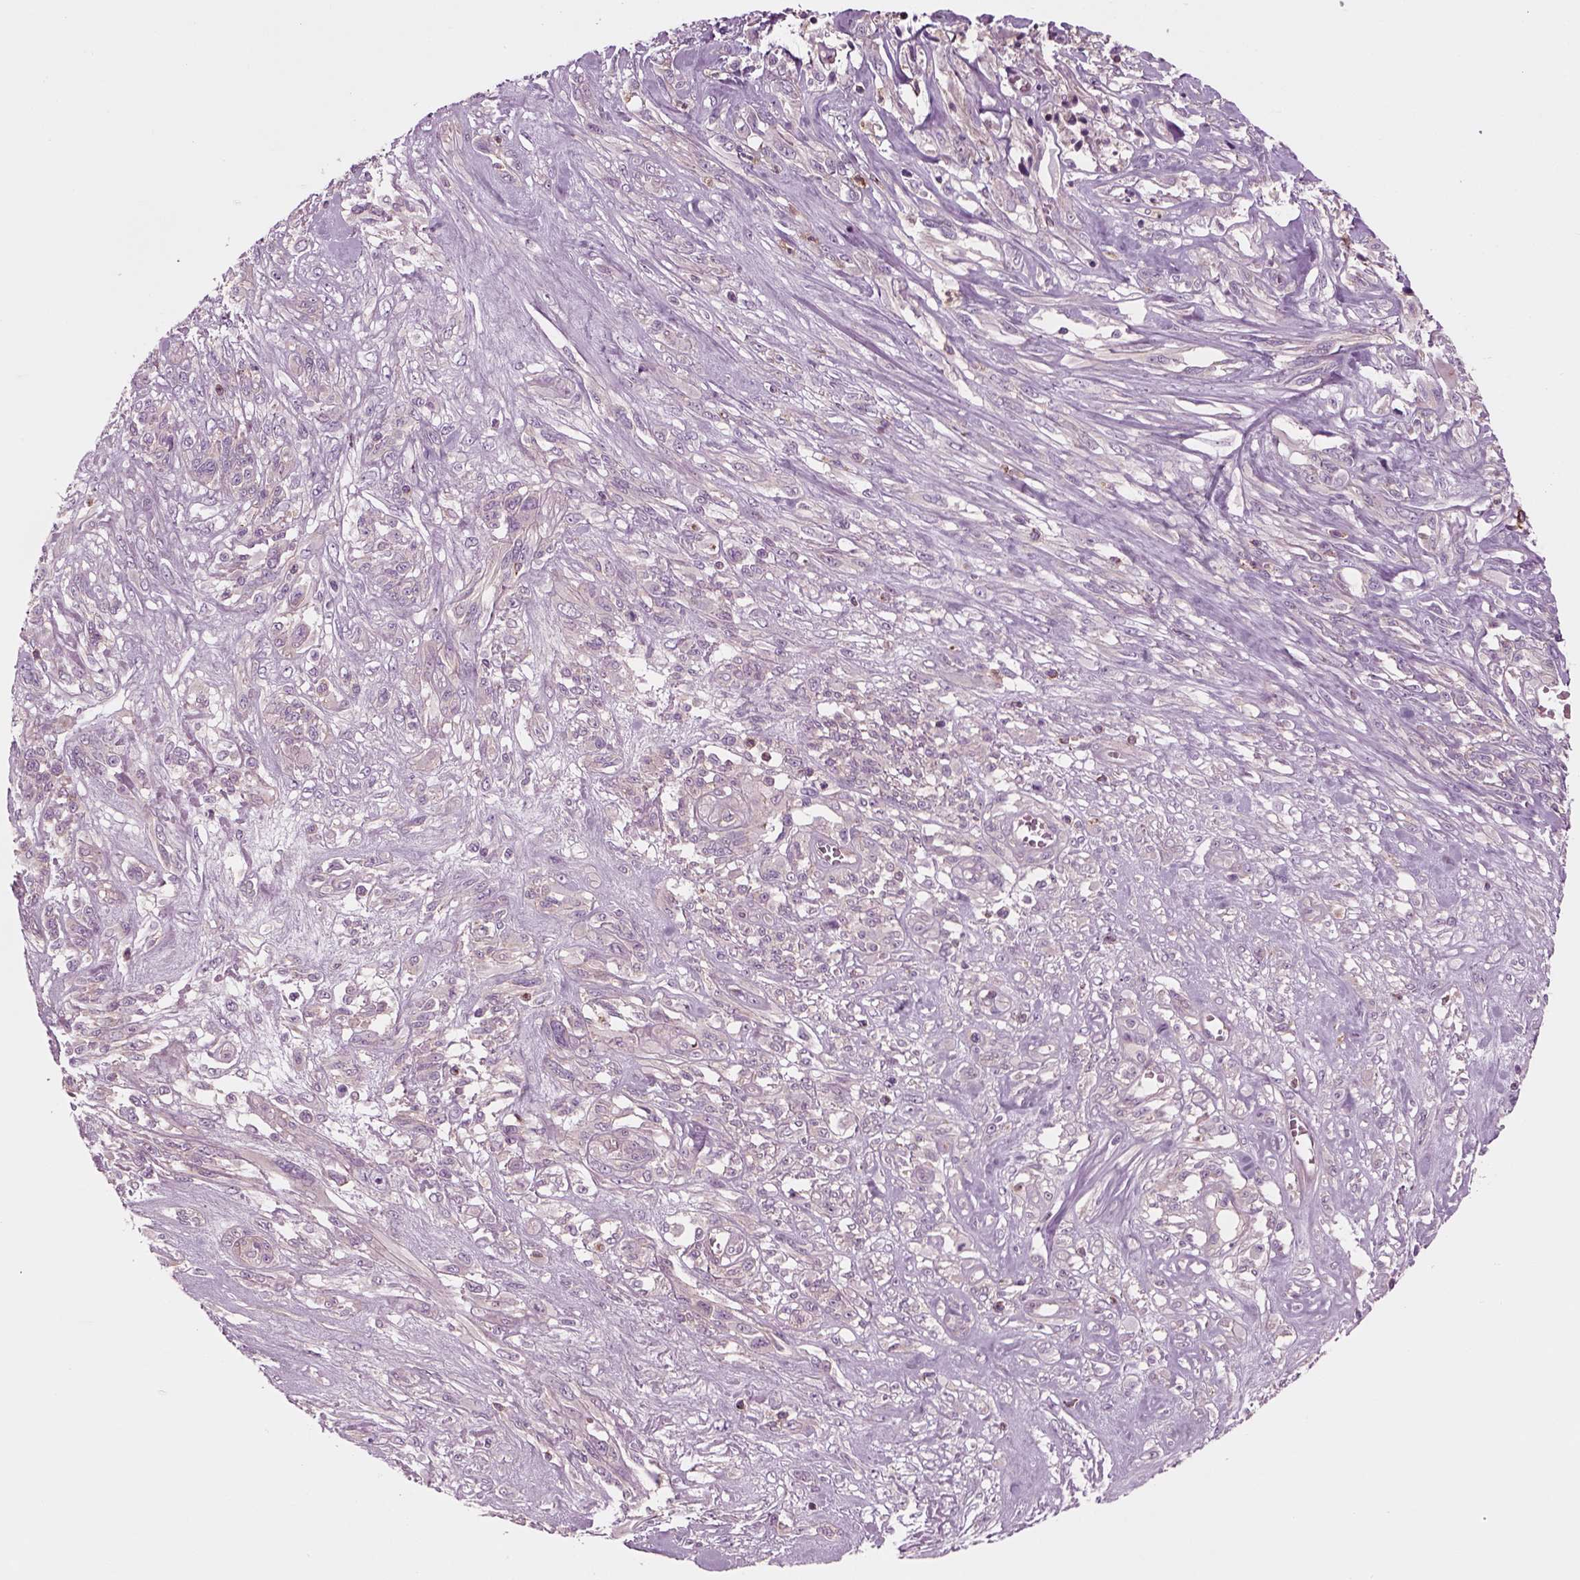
{"staining": {"intensity": "weak", "quantity": "<25%", "location": "cytoplasmic/membranous"}, "tissue": "melanoma", "cell_type": "Tumor cells", "image_type": "cancer", "snomed": [{"axis": "morphology", "description": "Malignant melanoma, NOS"}, {"axis": "topography", "description": "Skin"}], "caption": "Immunohistochemistry histopathology image of malignant melanoma stained for a protein (brown), which exhibits no expression in tumor cells.", "gene": "SLC2A3", "patient": {"sex": "female", "age": 91}}